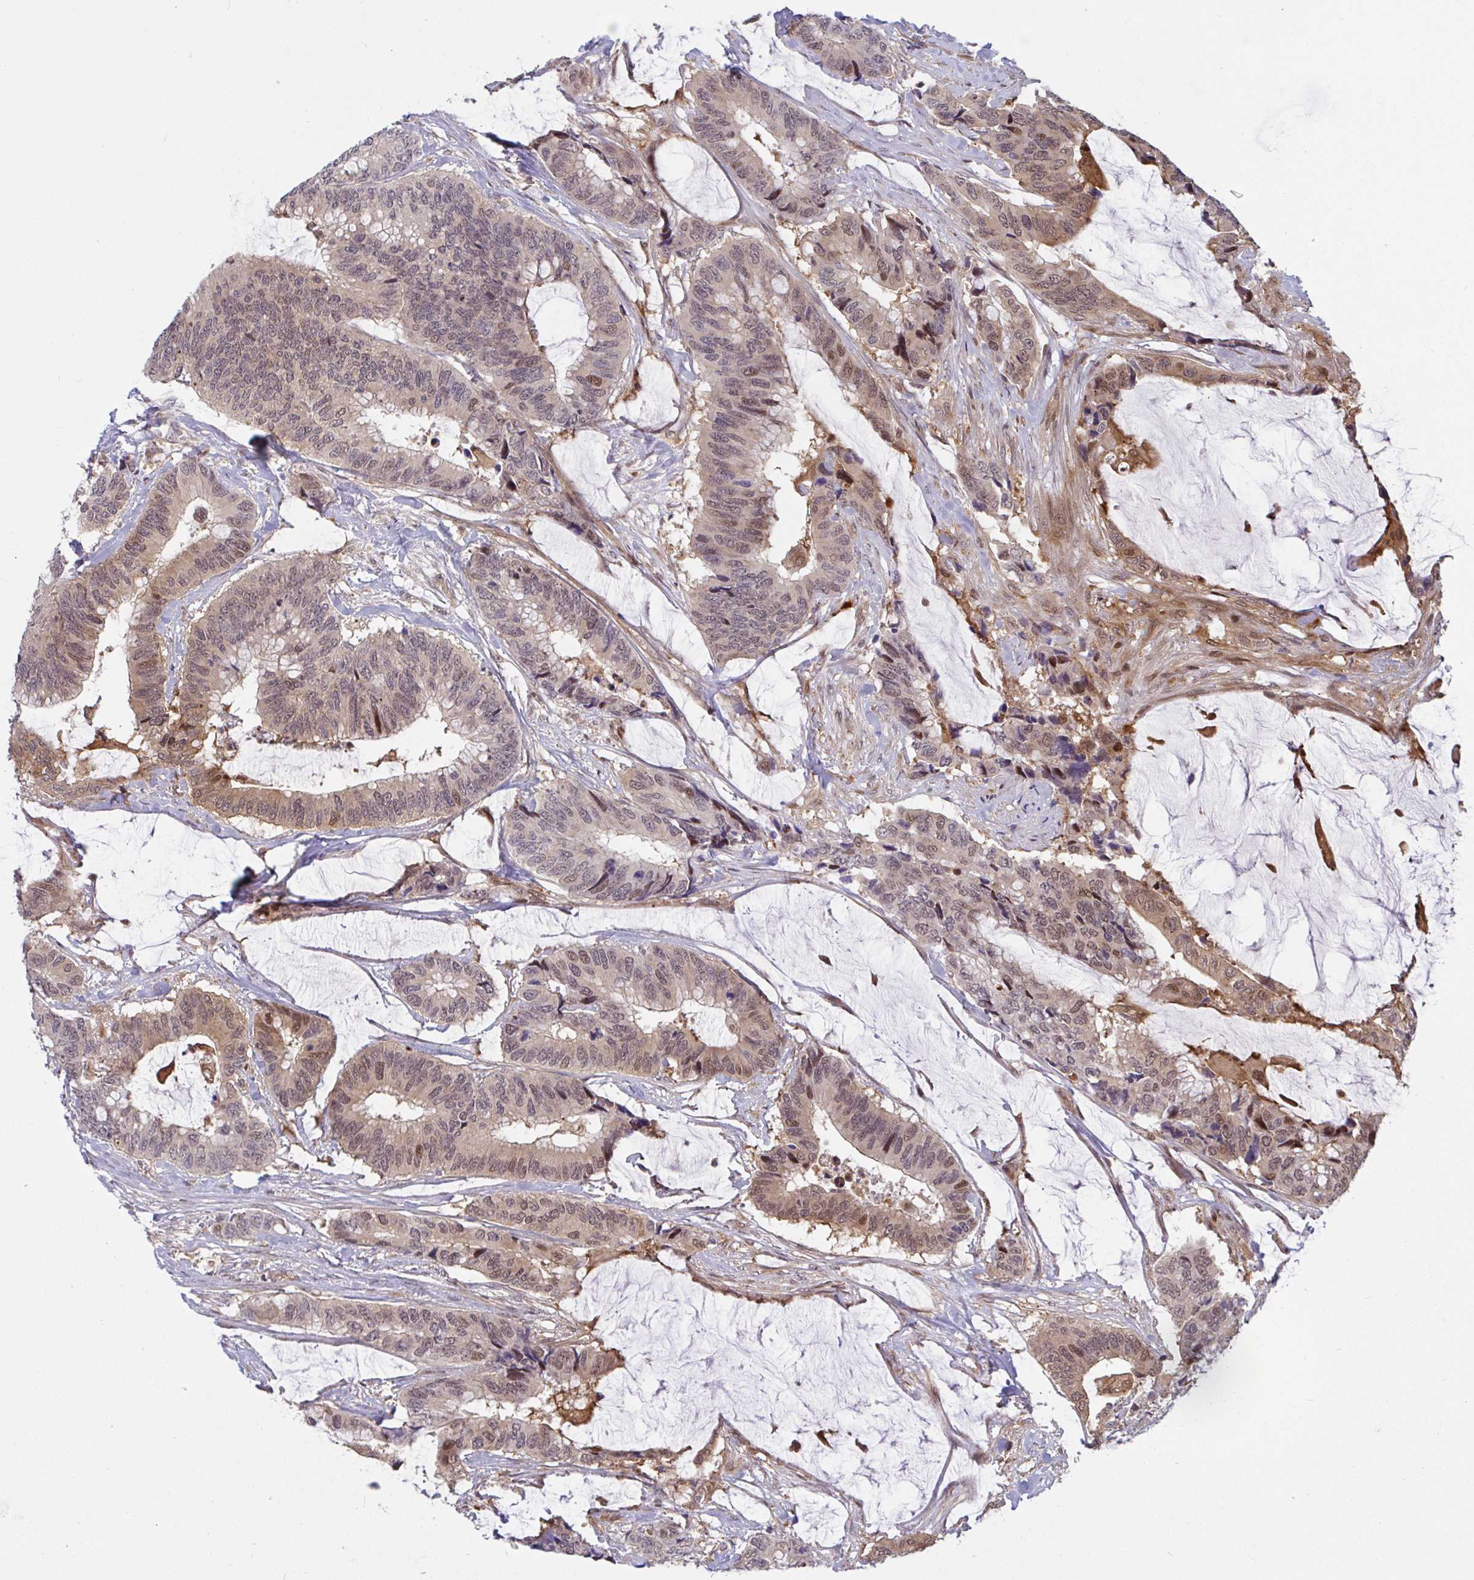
{"staining": {"intensity": "moderate", "quantity": ">75%", "location": "cytoplasmic/membranous,nuclear"}, "tissue": "colorectal cancer", "cell_type": "Tumor cells", "image_type": "cancer", "snomed": [{"axis": "morphology", "description": "Adenocarcinoma, NOS"}, {"axis": "topography", "description": "Rectum"}], "caption": "Moderate cytoplasmic/membranous and nuclear protein expression is identified in about >75% of tumor cells in colorectal cancer. (DAB (3,3'-diaminobenzidine) IHC, brown staining for protein, blue staining for nuclei).", "gene": "LMNTD2", "patient": {"sex": "female", "age": 59}}